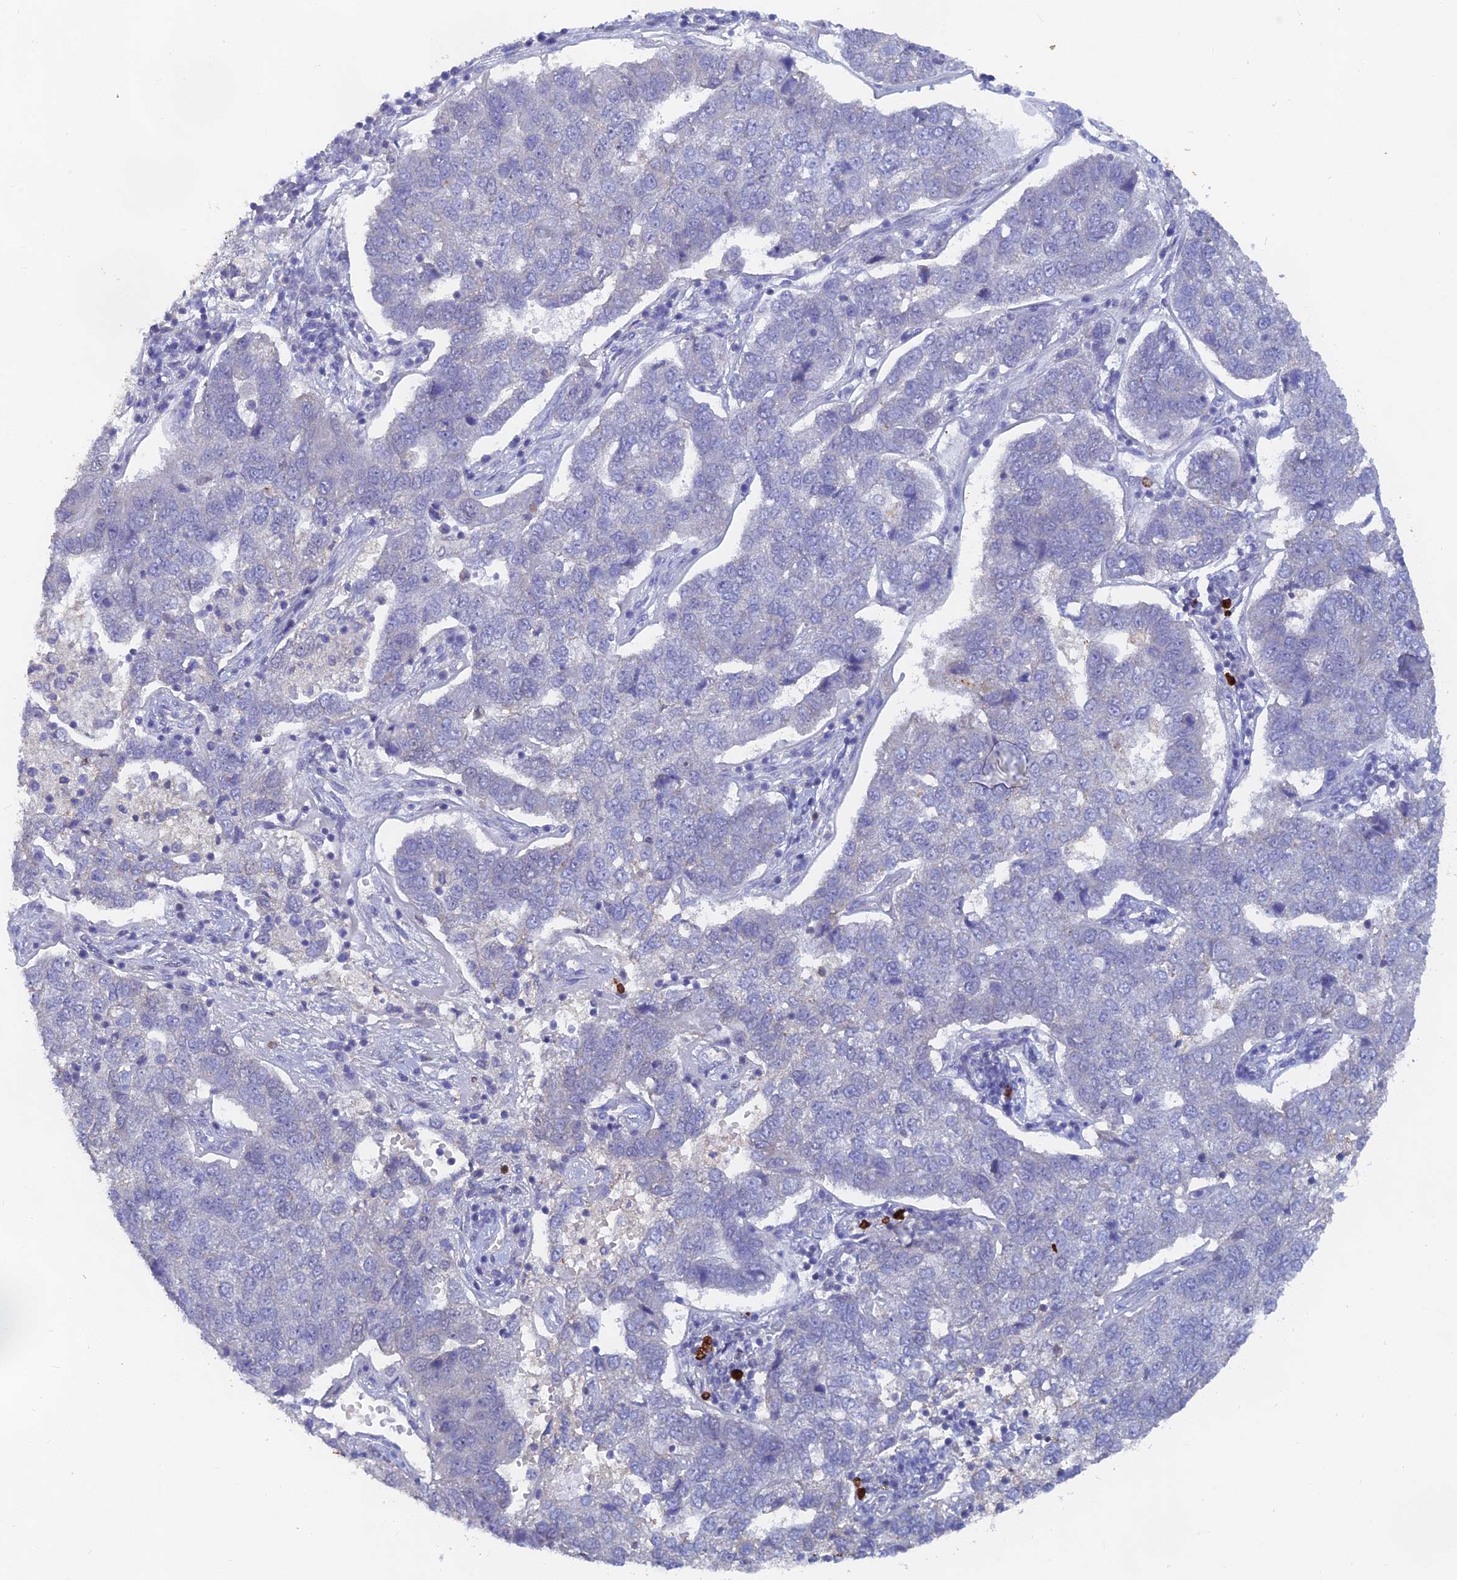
{"staining": {"intensity": "negative", "quantity": "none", "location": "none"}, "tissue": "pancreatic cancer", "cell_type": "Tumor cells", "image_type": "cancer", "snomed": [{"axis": "morphology", "description": "Adenocarcinoma, NOS"}, {"axis": "topography", "description": "Pancreas"}], "caption": "Immunohistochemistry (IHC) of pancreatic cancer reveals no positivity in tumor cells. (DAB (3,3'-diaminobenzidine) immunohistochemistry visualized using brightfield microscopy, high magnification).", "gene": "LRIF1", "patient": {"sex": "female", "age": 61}}